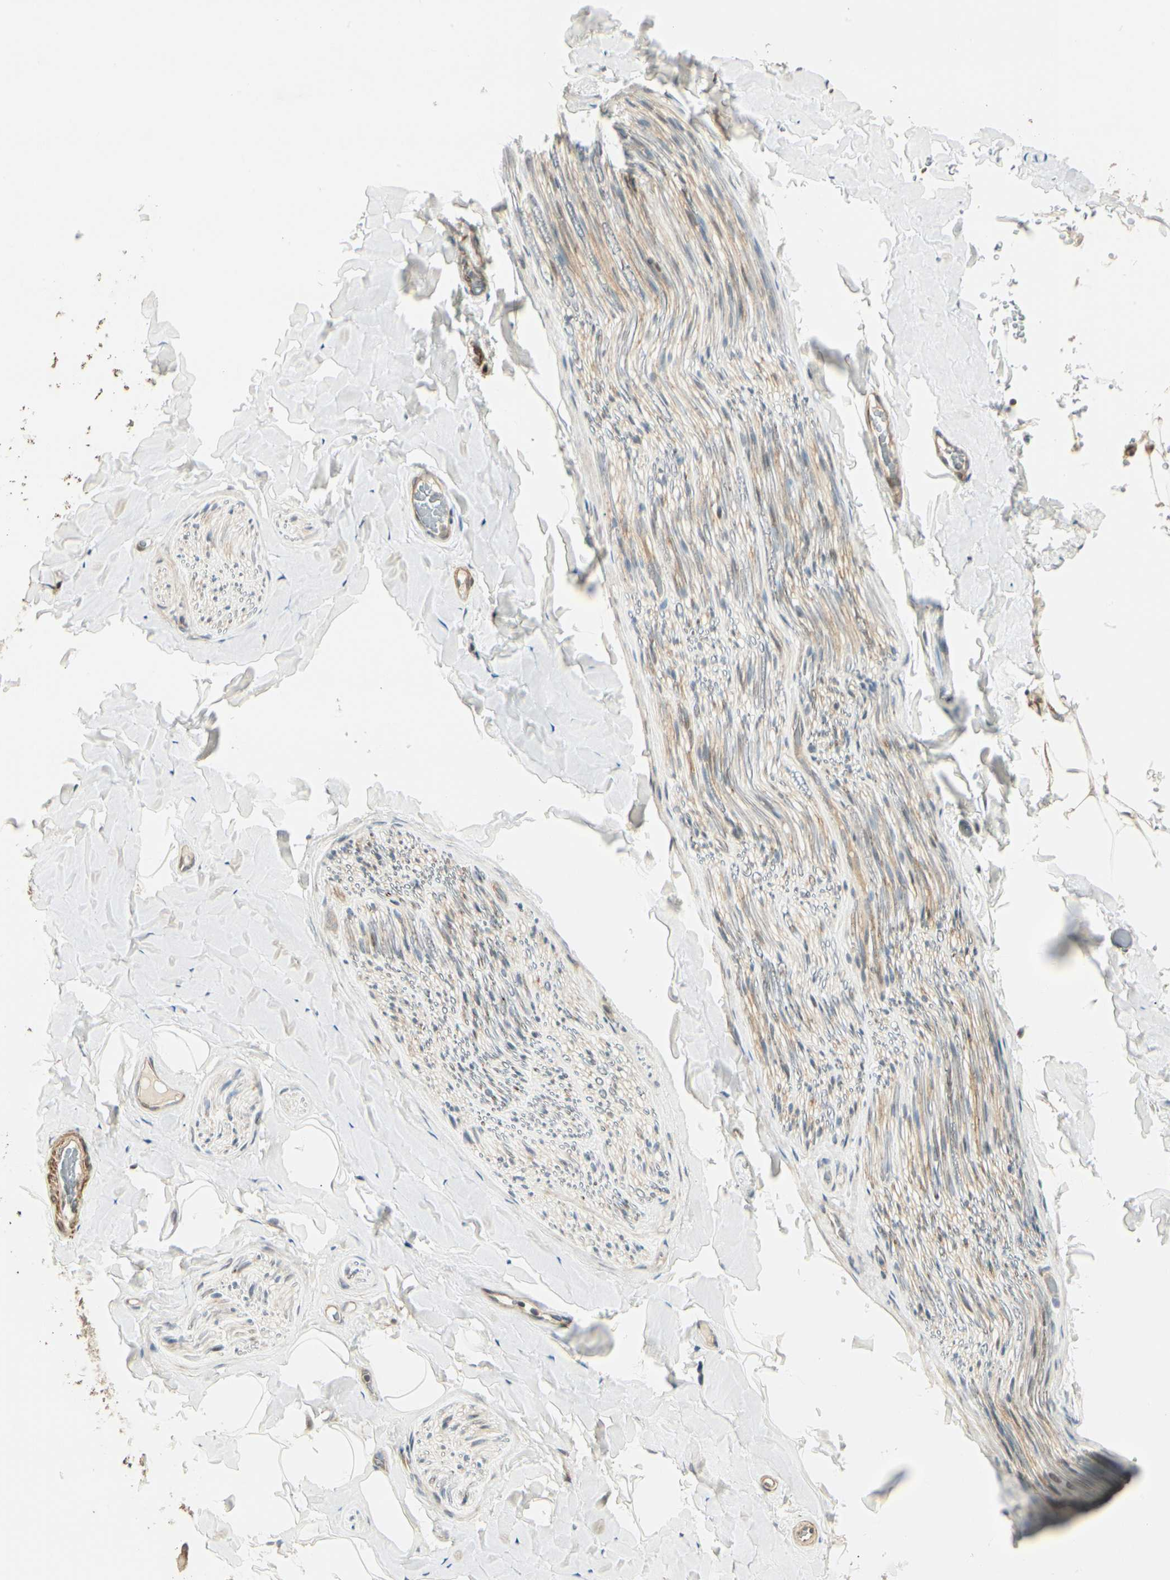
{"staining": {"intensity": "weak", "quantity": "25%-75%", "location": "cytoplasmic/membranous,nuclear"}, "tissue": "adipose tissue", "cell_type": "Adipocytes", "image_type": "normal", "snomed": [{"axis": "morphology", "description": "Normal tissue, NOS"}, {"axis": "topography", "description": "Peripheral nerve tissue"}], "caption": "A brown stain shows weak cytoplasmic/membranous,nuclear expression of a protein in adipocytes of unremarkable adipose tissue. Using DAB (3,3'-diaminobenzidine) (brown) and hematoxylin (blue) stains, captured at high magnification using brightfield microscopy.", "gene": "P4HA3", "patient": {"sex": "male", "age": 70}}